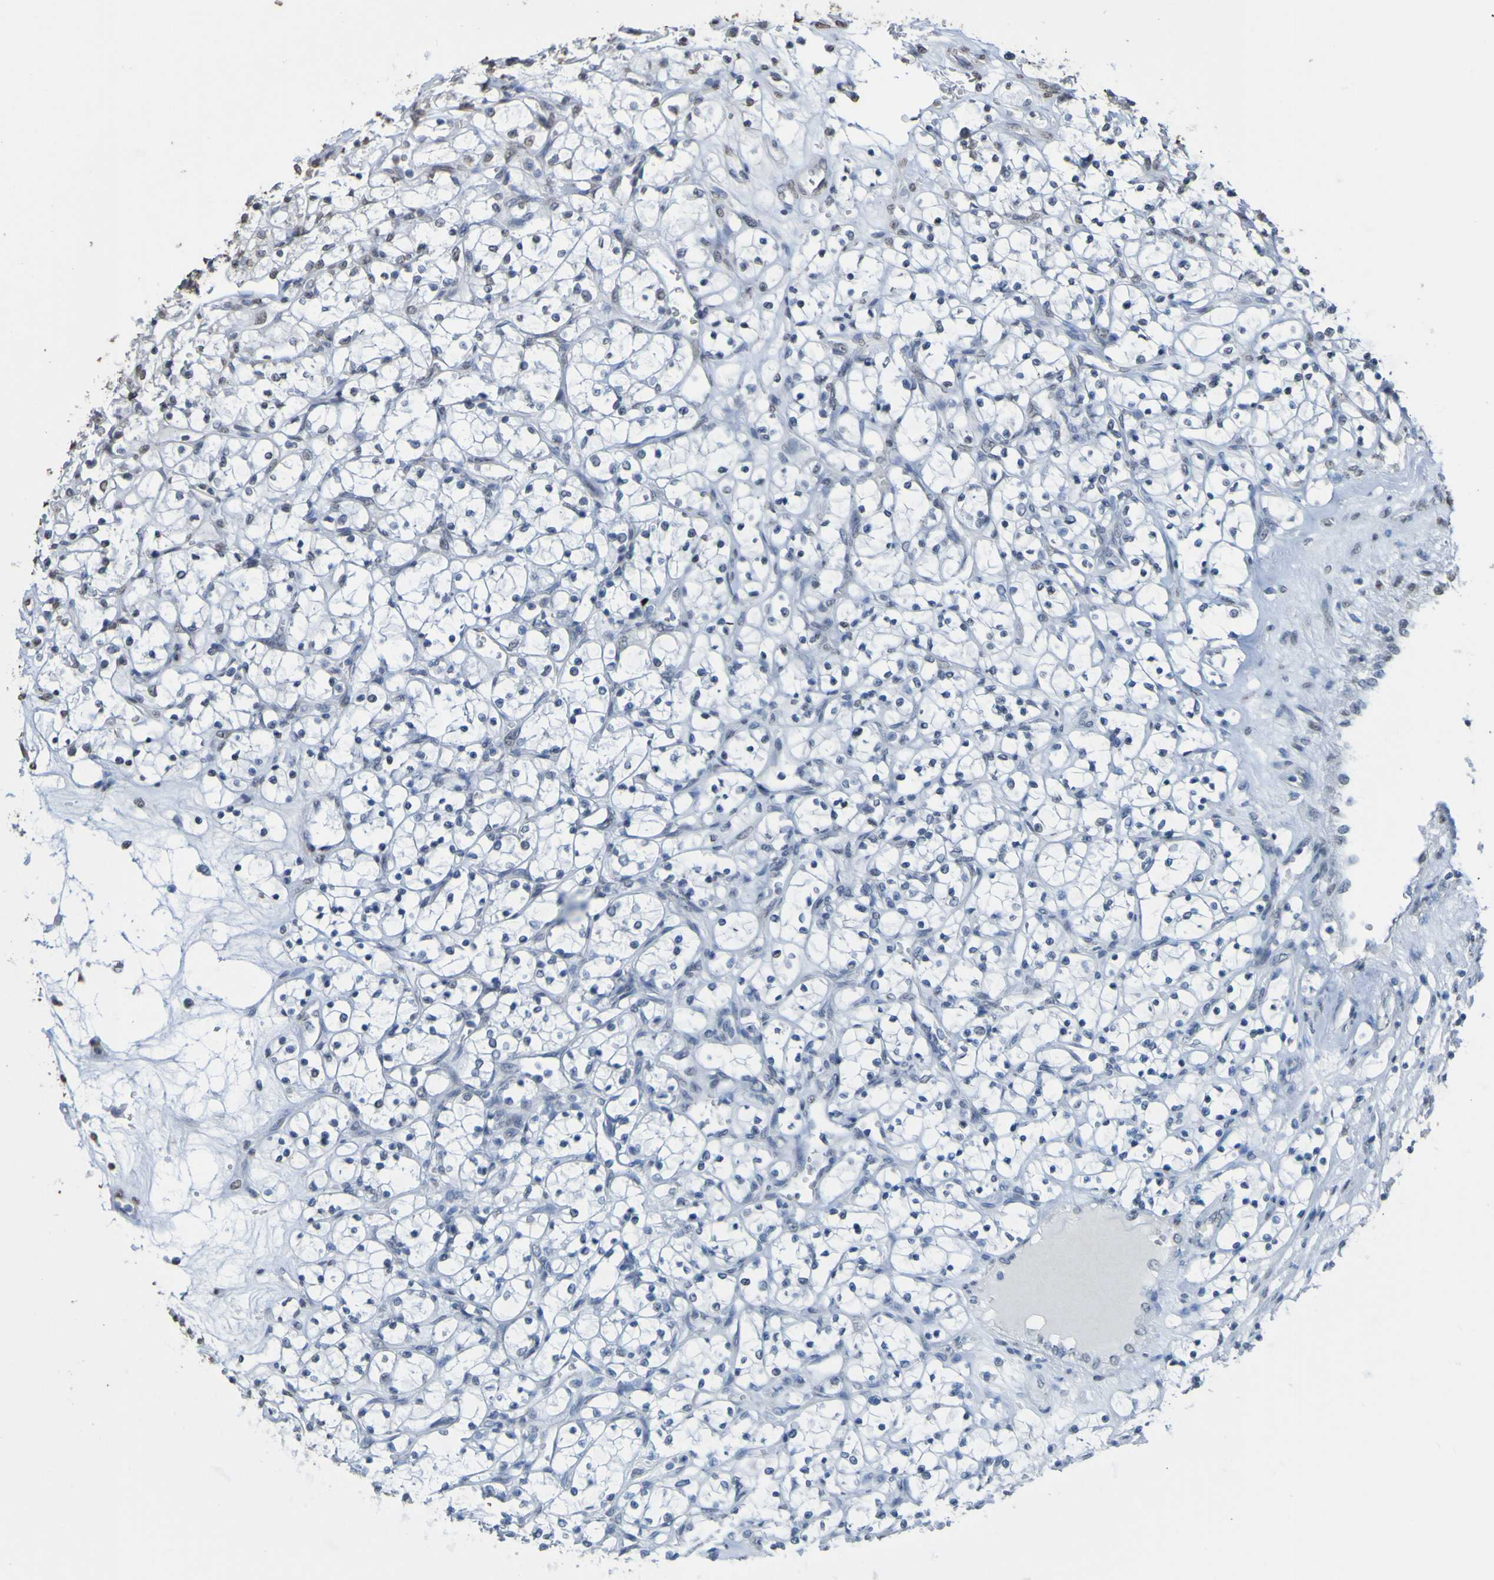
{"staining": {"intensity": "negative", "quantity": "none", "location": "none"}, "tissue": "renal cancer", "cell_type": "Tumor cells", "image_type": "cancer", "snomed": [{"axis": "morphology", "description": "Adenocarcinoma, NOS"}, {"axis": "topography", "description": "Kidney"}], "caption": "This micrograph is of adenocarcinoma (renal) stained with immunohistochemistry (IHC) to label a protein in brown with the nuclei are counter-stained blue. There is no staining in tumor cells.", "gene": "ALKBH2", "patient": {"sex": "female", "age": 69}}